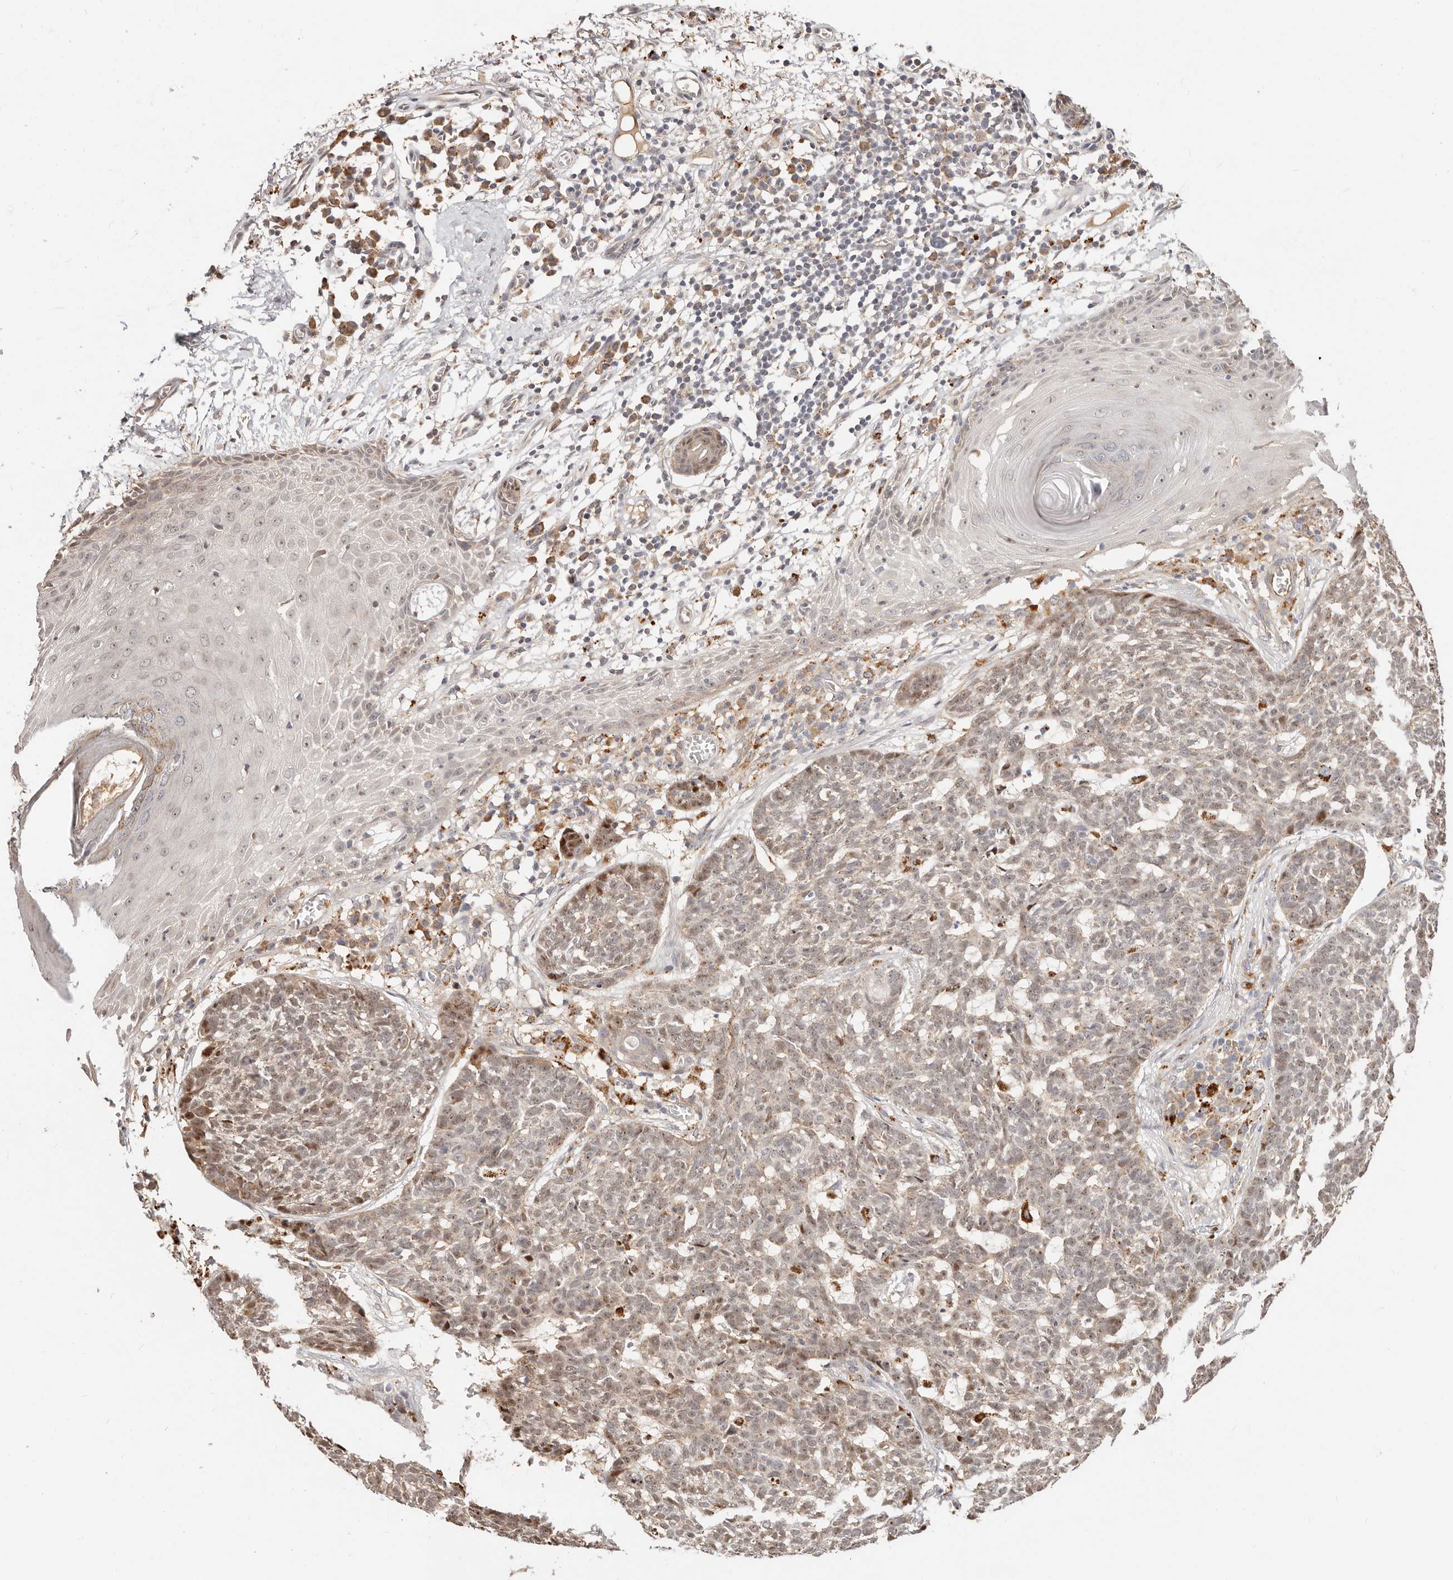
{"staining": {"intensity": "weak", "quantity": "25%-75%", "location": "cytoplasmic/membranous,nuclear"}, "tissue": "skin cancer", "cell_type": "Tumor cells", "image_type": "cancer", "snomed": [{"axis": "morphology", "description": "Basal cell carcinoma"}, {"axis": "topography", "description": "Skin"}], "caption": "Immunohistochemical staining of skin basal cell carcinoma reveals weak cytoplasmic/membranous and nuclear protein expression in about 25%-75% of tumor cells.", "gene": "ZRANB1", "patient": {"sex": "male", "age": 85}}